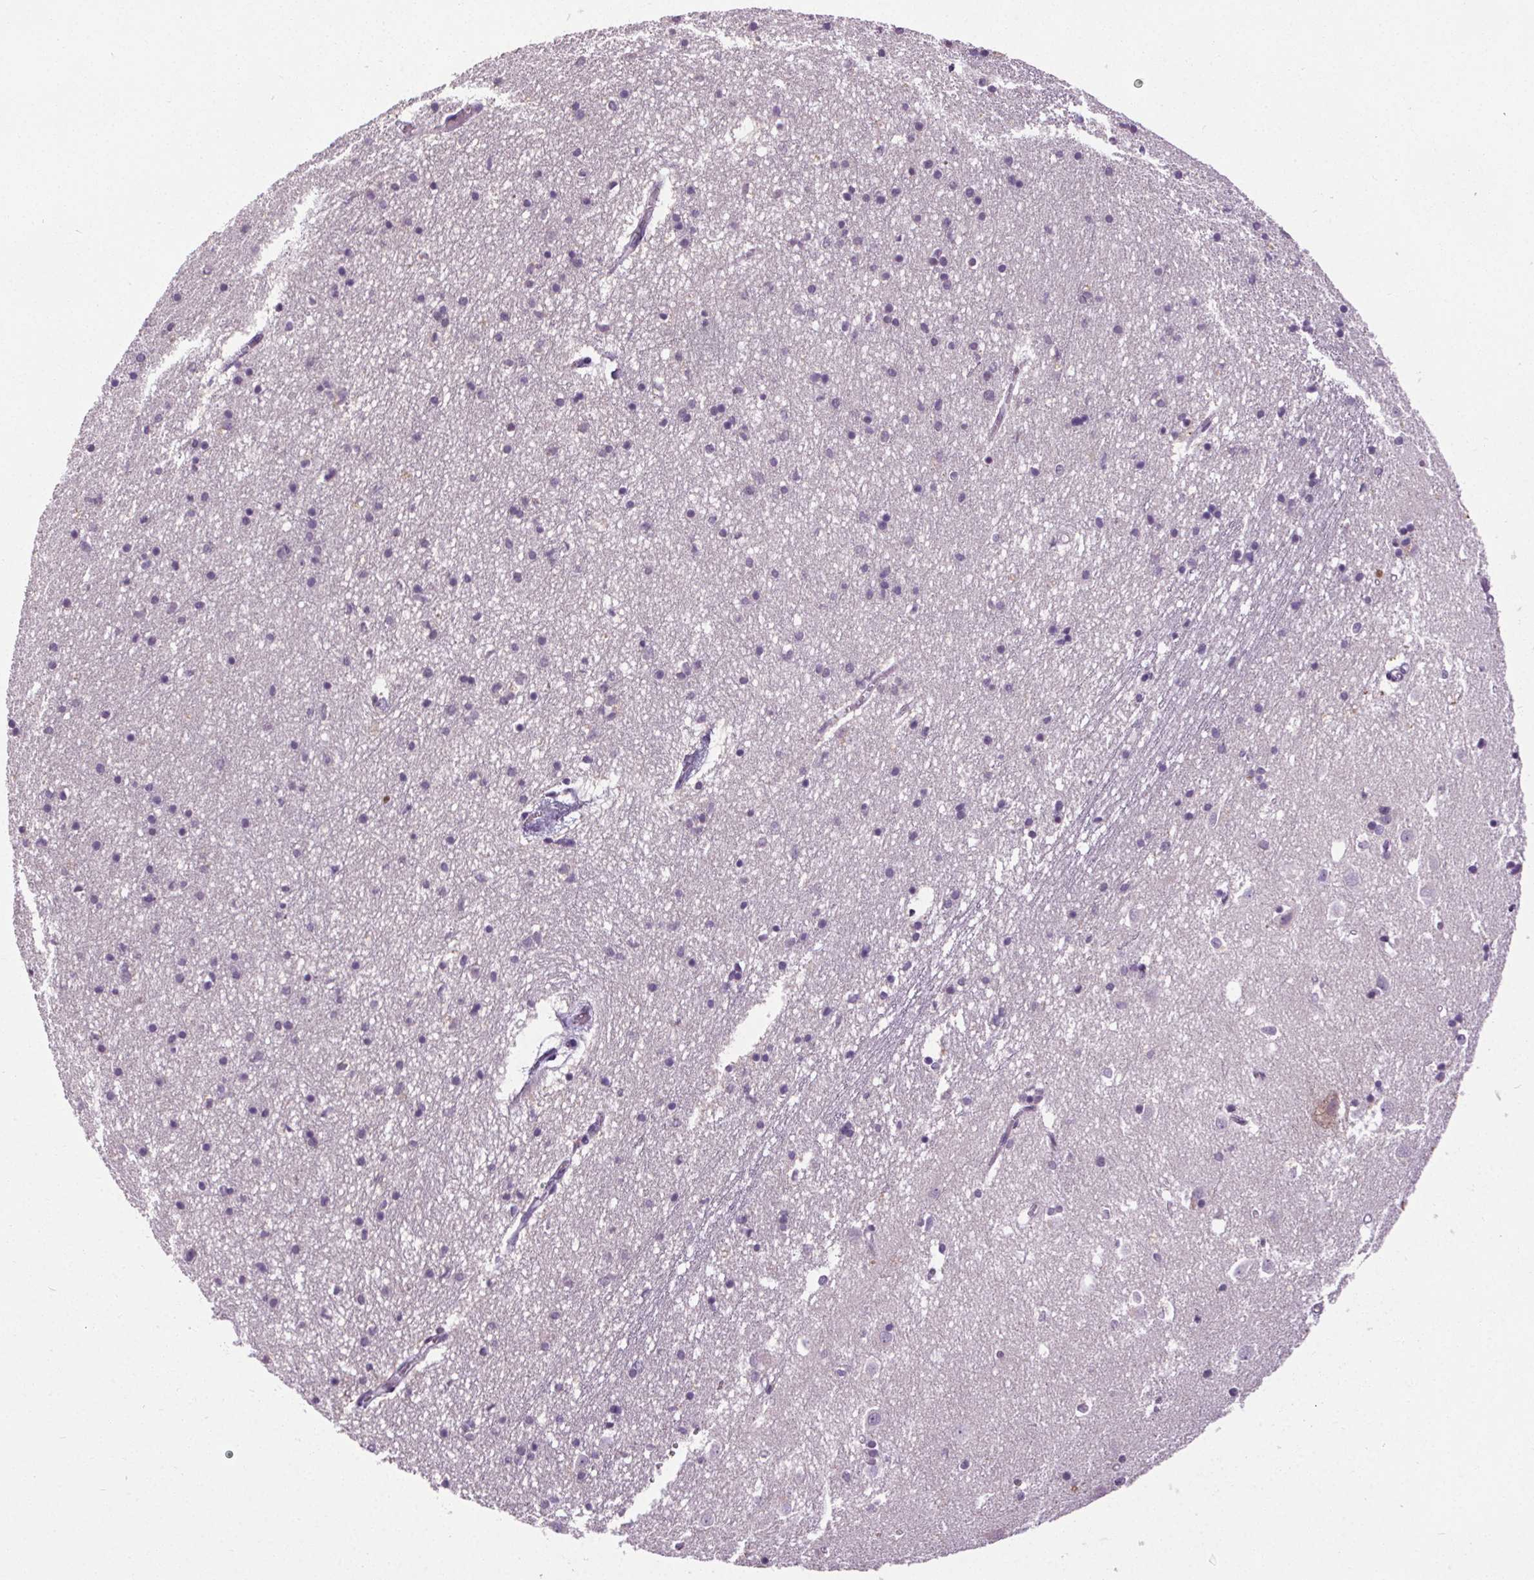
{"staining": {"intensity": "negative", "quantity": "none", "location": "none"}, "tissue": "caudate", "cell_type": "Glial cells", "image_type": "normal", "snomed": [{"axis": "morphology", "description": "Normal tissue, NOS"}, {"axis": "topography", "description": "Lateral ventricle wall"}], "caption": "This photomicrograph is of normal caudate stained with immunohistochemistry (IHC) to label a protein in brown with the nuclei are counter-stained blue. There is no staining in glial cells.", "gene": "SLC2A9", "patient": {"sex": "male", "age": 54}}